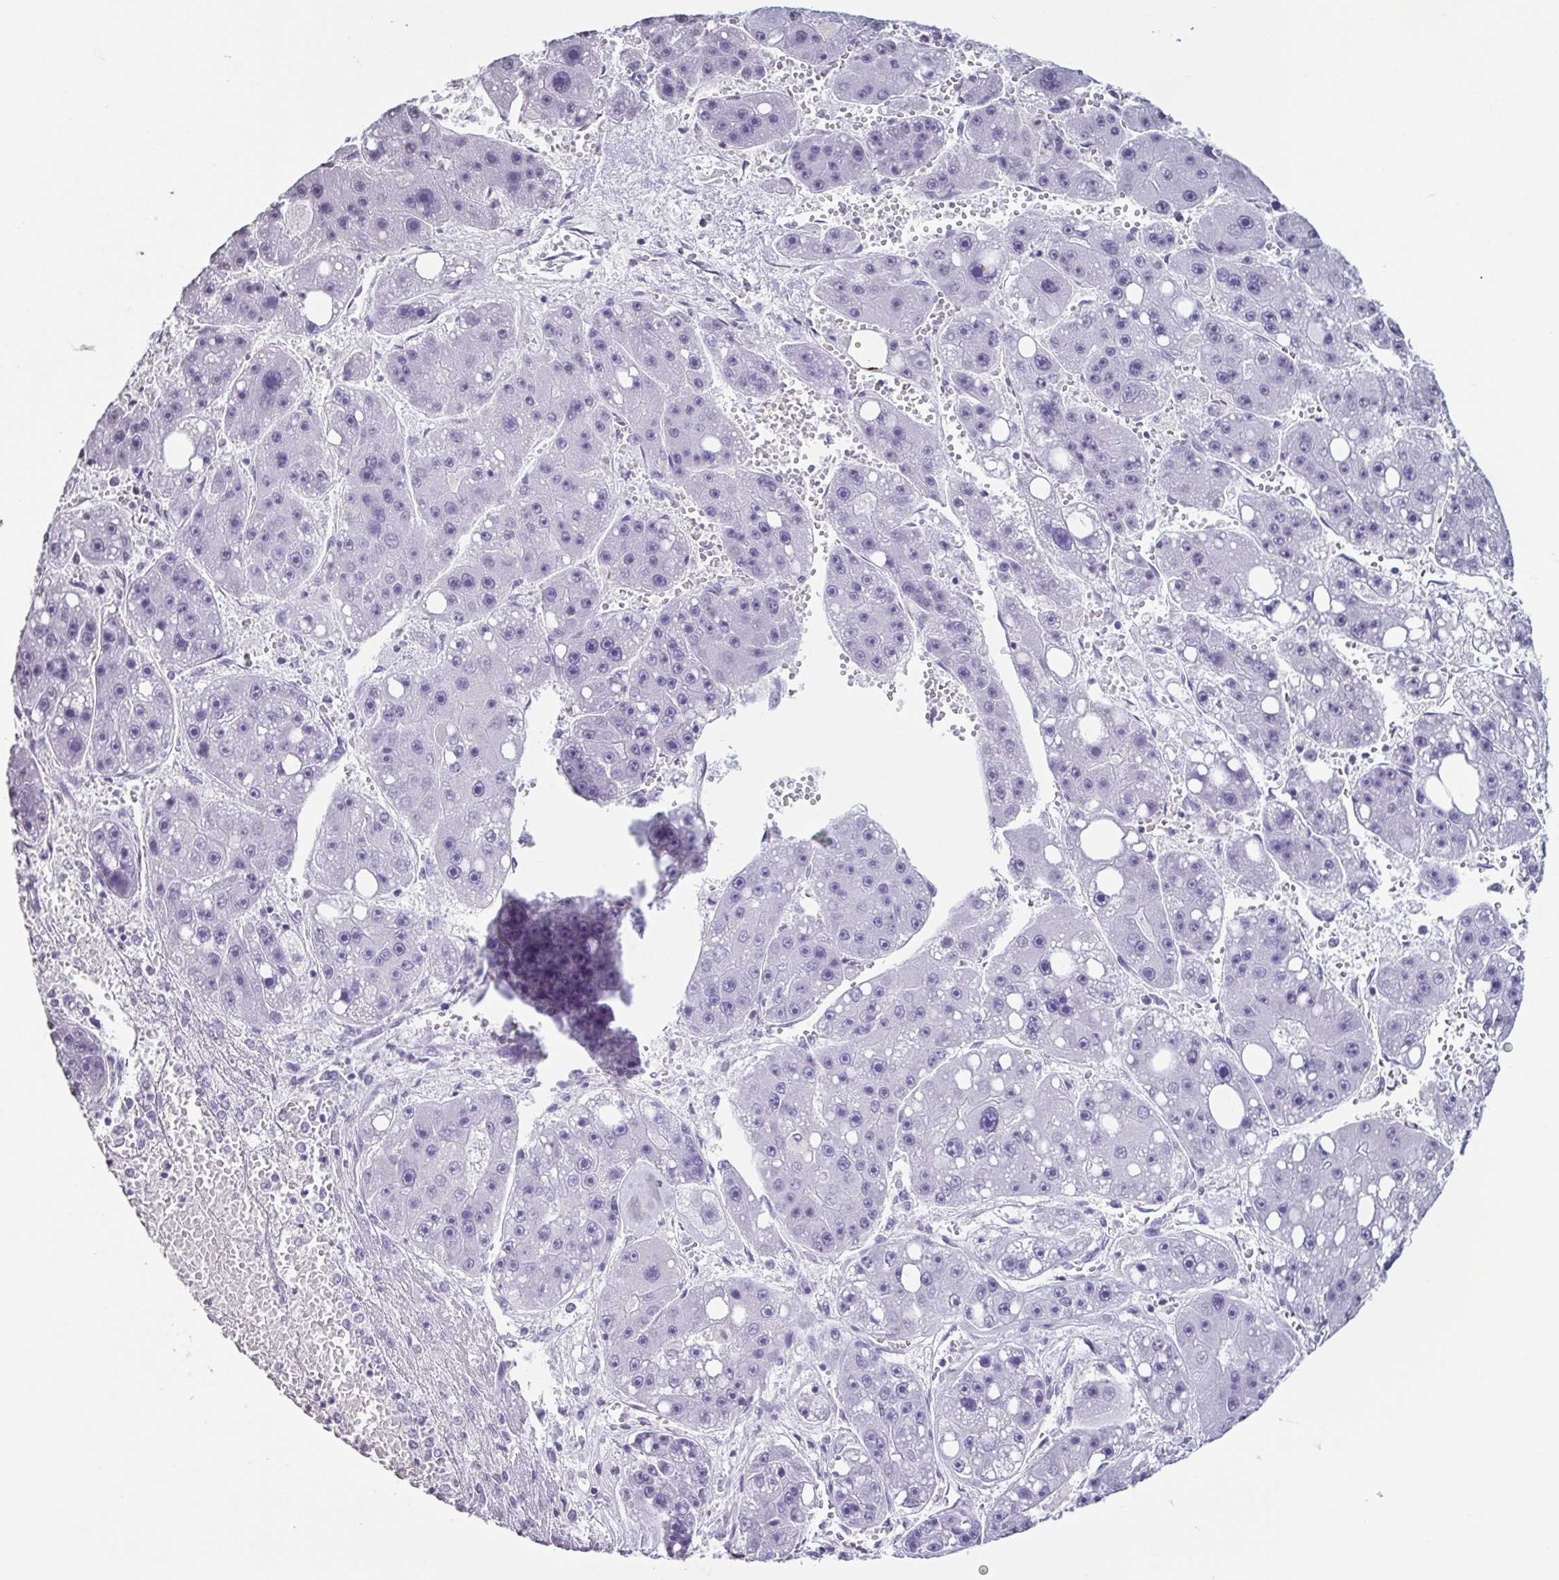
{"staining": {"intensity": "negative", "quantity": "none", "location": "none"}, "tissue": "liver cancer", "cell_type": "Tumor cells", "image_type": "cancer", "snomed": [{"axis": "morphology", "description": "Carcinoma, Hepatocellular, NOS"}, {"axis": "topography", "description": "Liver"}], "caption": "Tumor cells are negative for brown protein staining in liver hepatocellular carcinoma. Nuclei are stained in blue.", "gene": "VCY1B", "patient": {"sex": "female", "age": 61}}